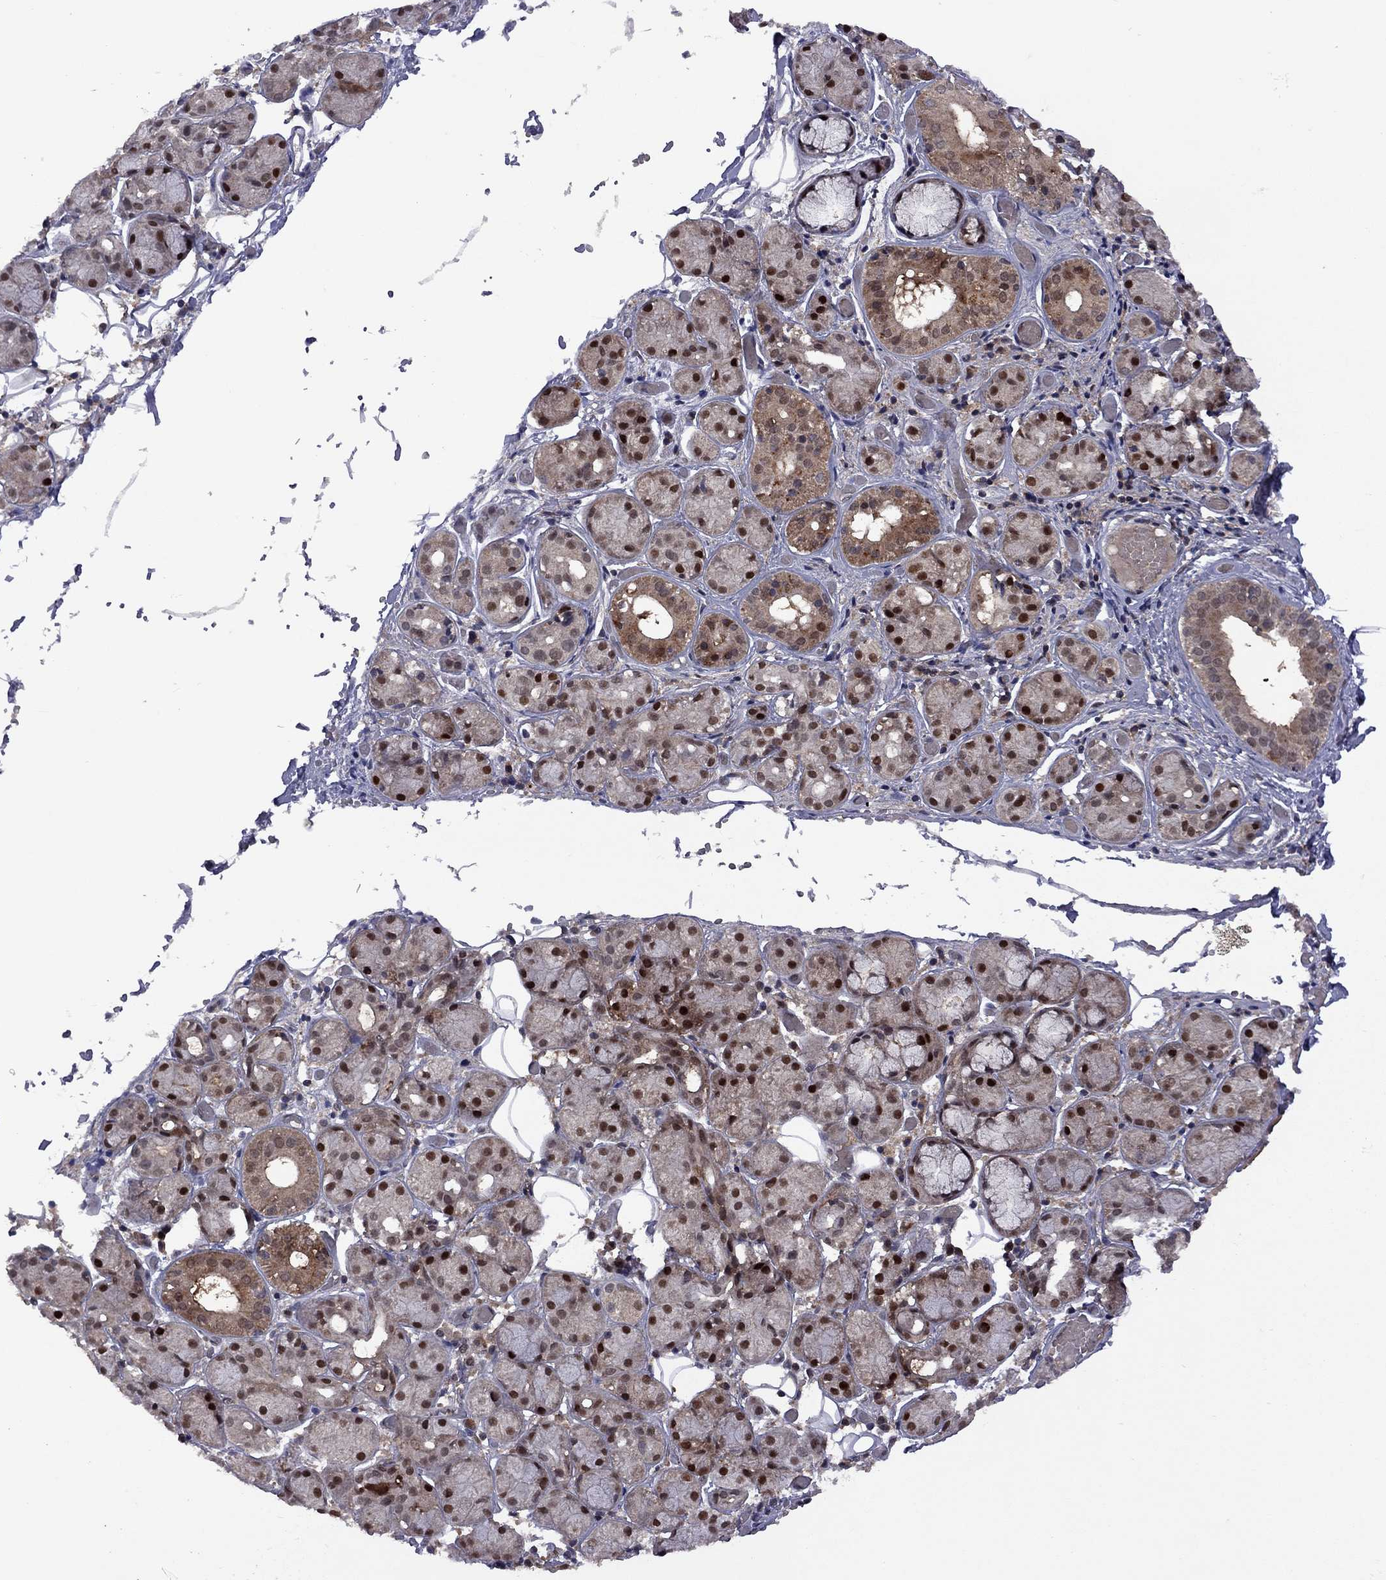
{"staining": {"intensity": "strong", "quantity": ">75%", "location": "nuclear"}, "tissue": "salivary gland", "cell_type": "Glandular cells", "image_type": "normal", "snomed": [{"axis": "morphology", "description": "Normal tissue, NOS"}, {"axis": "topography", "description": "Salivary gland"}, {"axis": "topography", "description": "Peripheral nerve tissue"}], "caption": "Human salivary gland stained with a protein marker demonstrates strong staining in glandular cells.", "gene": "IPP", "patient": {"sex": "male", "age": 71}}